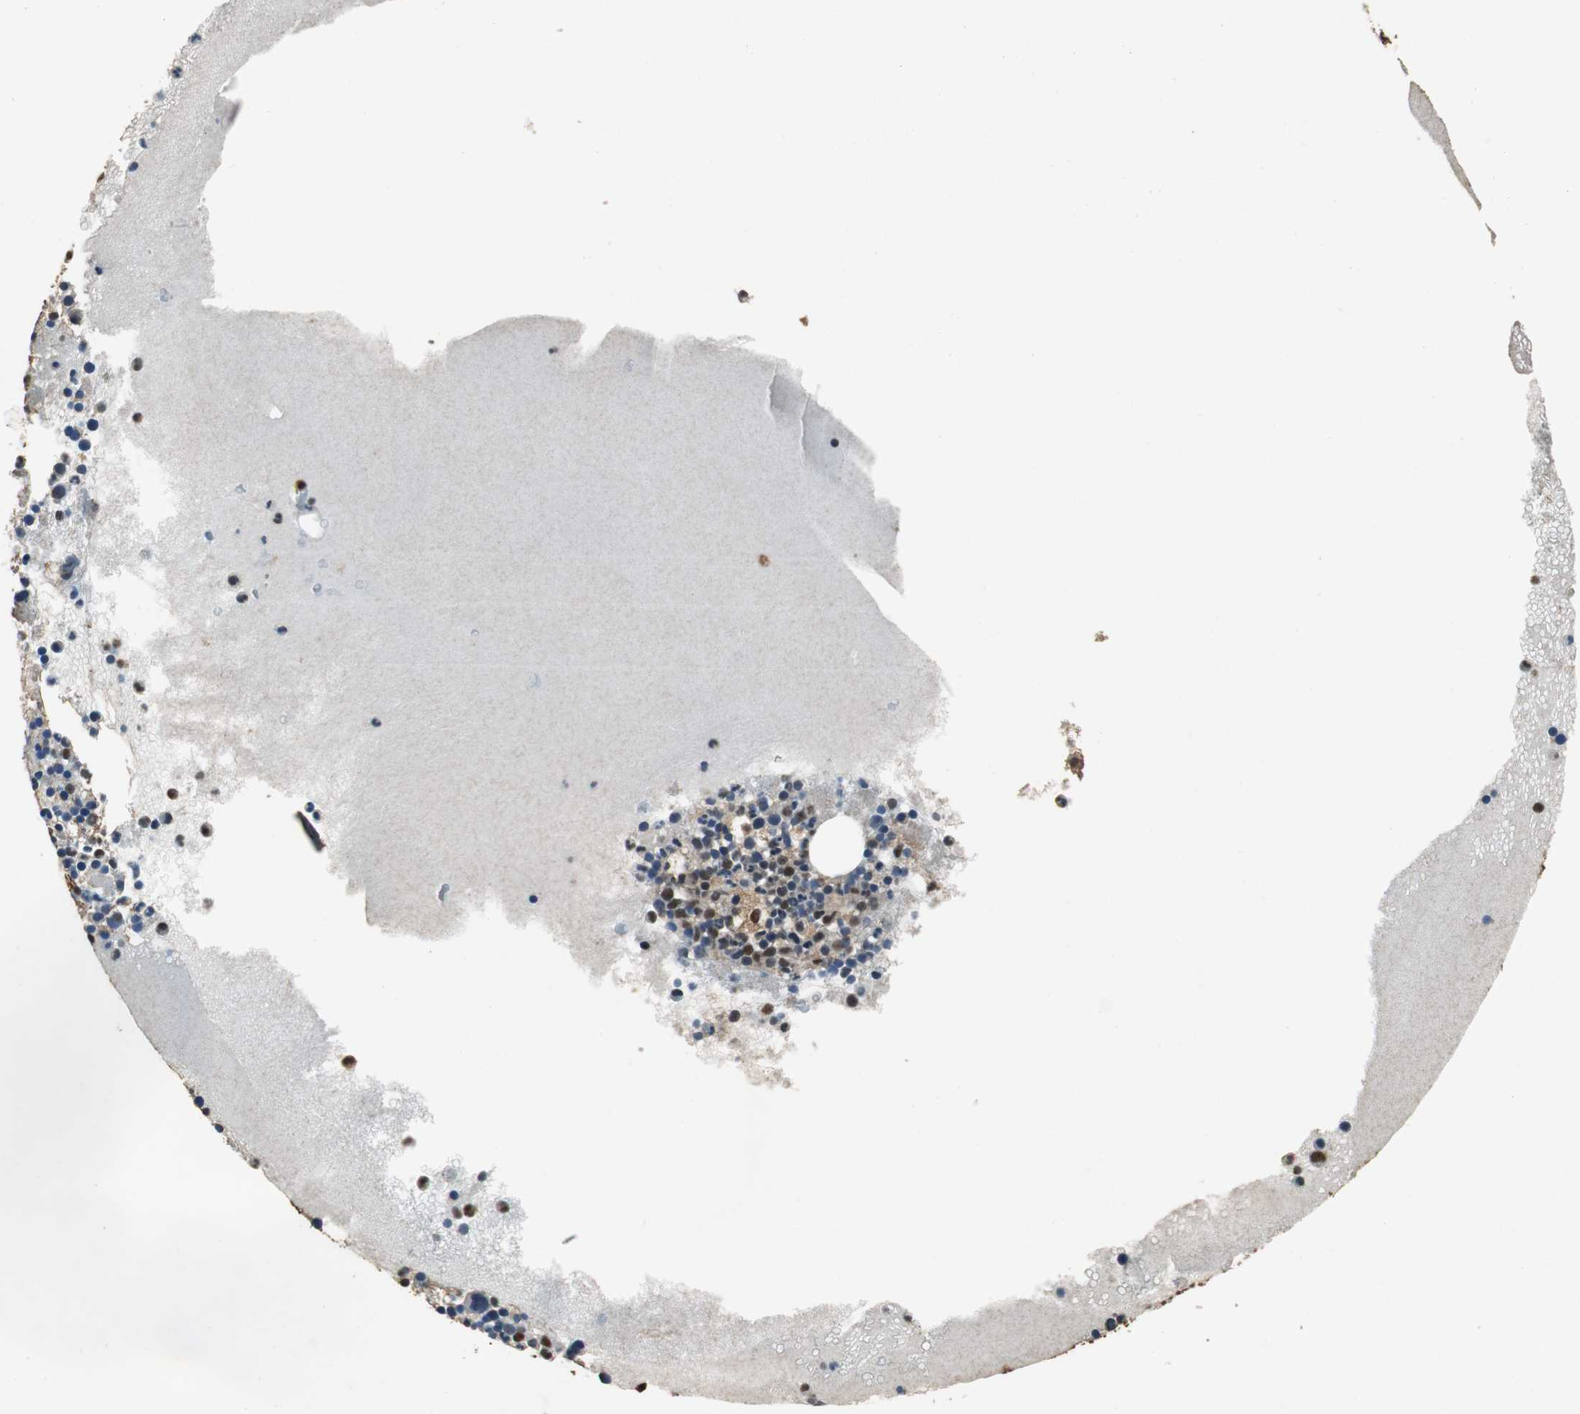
{"staining": {"intensity": "strong", "quantity": "<25%", "location": "cytoplasmic/membranous,nuclear"}, "tissue": "bone marrow", "cell_type": "Hematopoietic cells", "image_type": "normal", "snomed": [{"axis": "morphology", "description": "Normal tissue, NOS"}, {"axis": "topography", "description": "Bone marrow"}], "caption": "Protein staining of unremarkable bone marrow demonstrates strong cytoplasmic/membranous,nuclear staining in approximately <25% of hematopoietic cells. (Brightfield microscopy of DAB IHC at high magnification).", "gene": "ZNF18", "patient": {"sex": "male", "age": 34}}